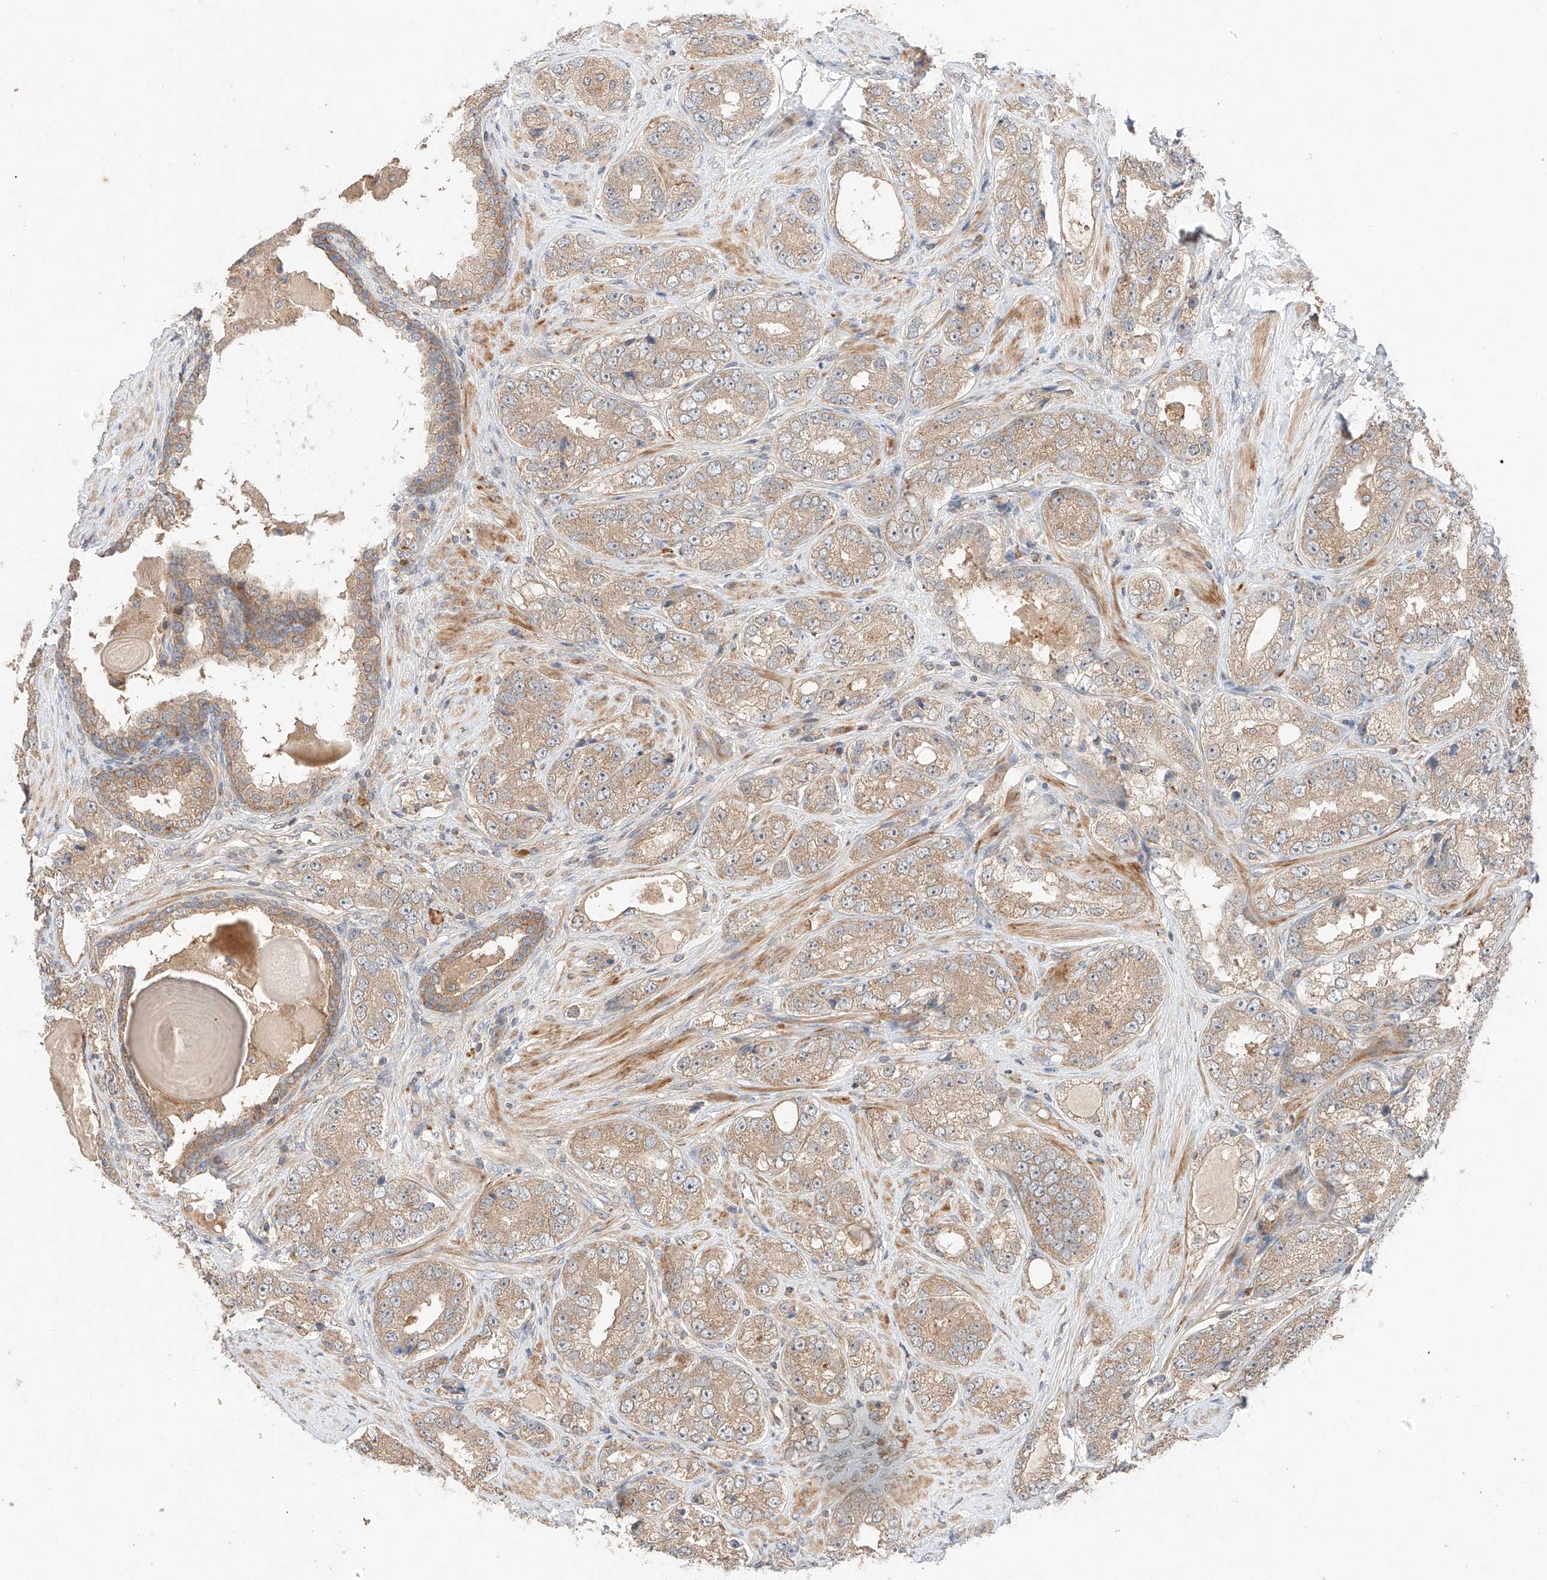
{"staining": {"intensity": "weak", "quantity": ">75%", "location": "cytoplasmic/membranous"}, "tissue": "prostate cancer", "cell_type": "Tumor cells", "image_type": "cancer", "snomed": [{"axis": "morphology", "description": "Adenocarcinoma, High grade"}, {"axis": "topography", "description": "Prostate"}], "caption": "Brown immunohistochemical staining in human prostate cancer (adenocarcinoma (high-grade)) displays weak cytoplasmic/membranous expression in about >75% of tumor cells. (DAB (3,3'-diaminobenzidine) IHC, brown staining for protein, blue staining for nuclei).", "gene": "XPNPEP1", "patient": {"sex": "male", "age": 56}}